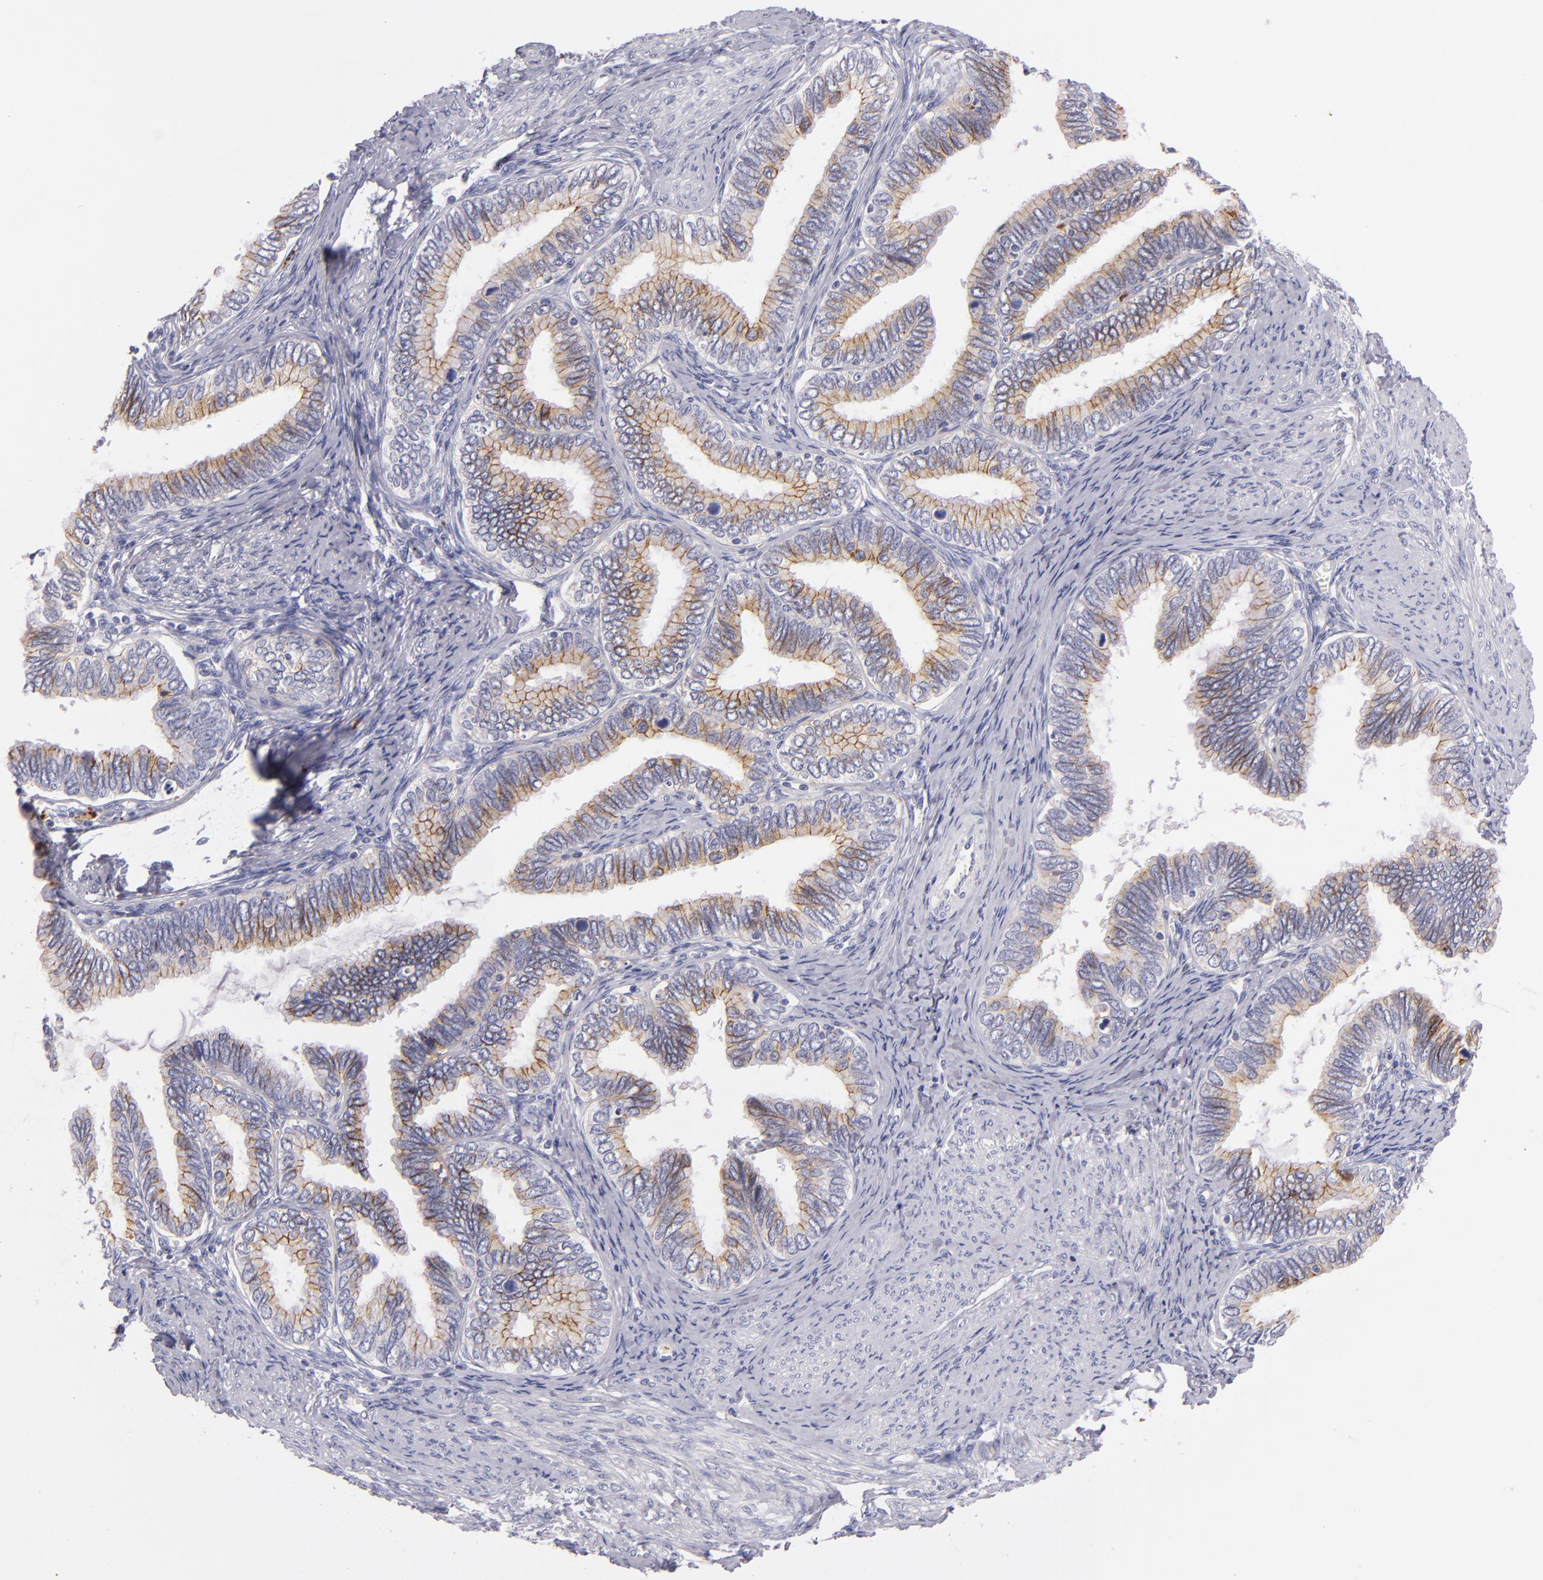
{"staining": {"intensity": "moderate", "quantity": ">75%", "location": "cytoplasmic/membranous"}, "tissue": "cervical cancer", "cell_type": "Tumor cells", "image_type": "cancer", "snomed": [{"axis": "morphology", "description": "Adenocarcinoma, NOS"}, {"axis": "topography", "description": "Cervix"}], "caption": "Immunohistochemistry (IHC) staining of cervical adenocarcinoma, which shows medium levels of moderate cytoplasmic/membranous positivity in approximately >75% of tumor cells indicating moderate cytoplasmic/membranous protein expression. The staining was performed using DAB (3,3'-diaminobenzidine) (brown) for protein detection and nuclei were counterstained in hematoxylin (blue).", "gene": "CDH3", "patient": {"sex": "female", "age": 49}}